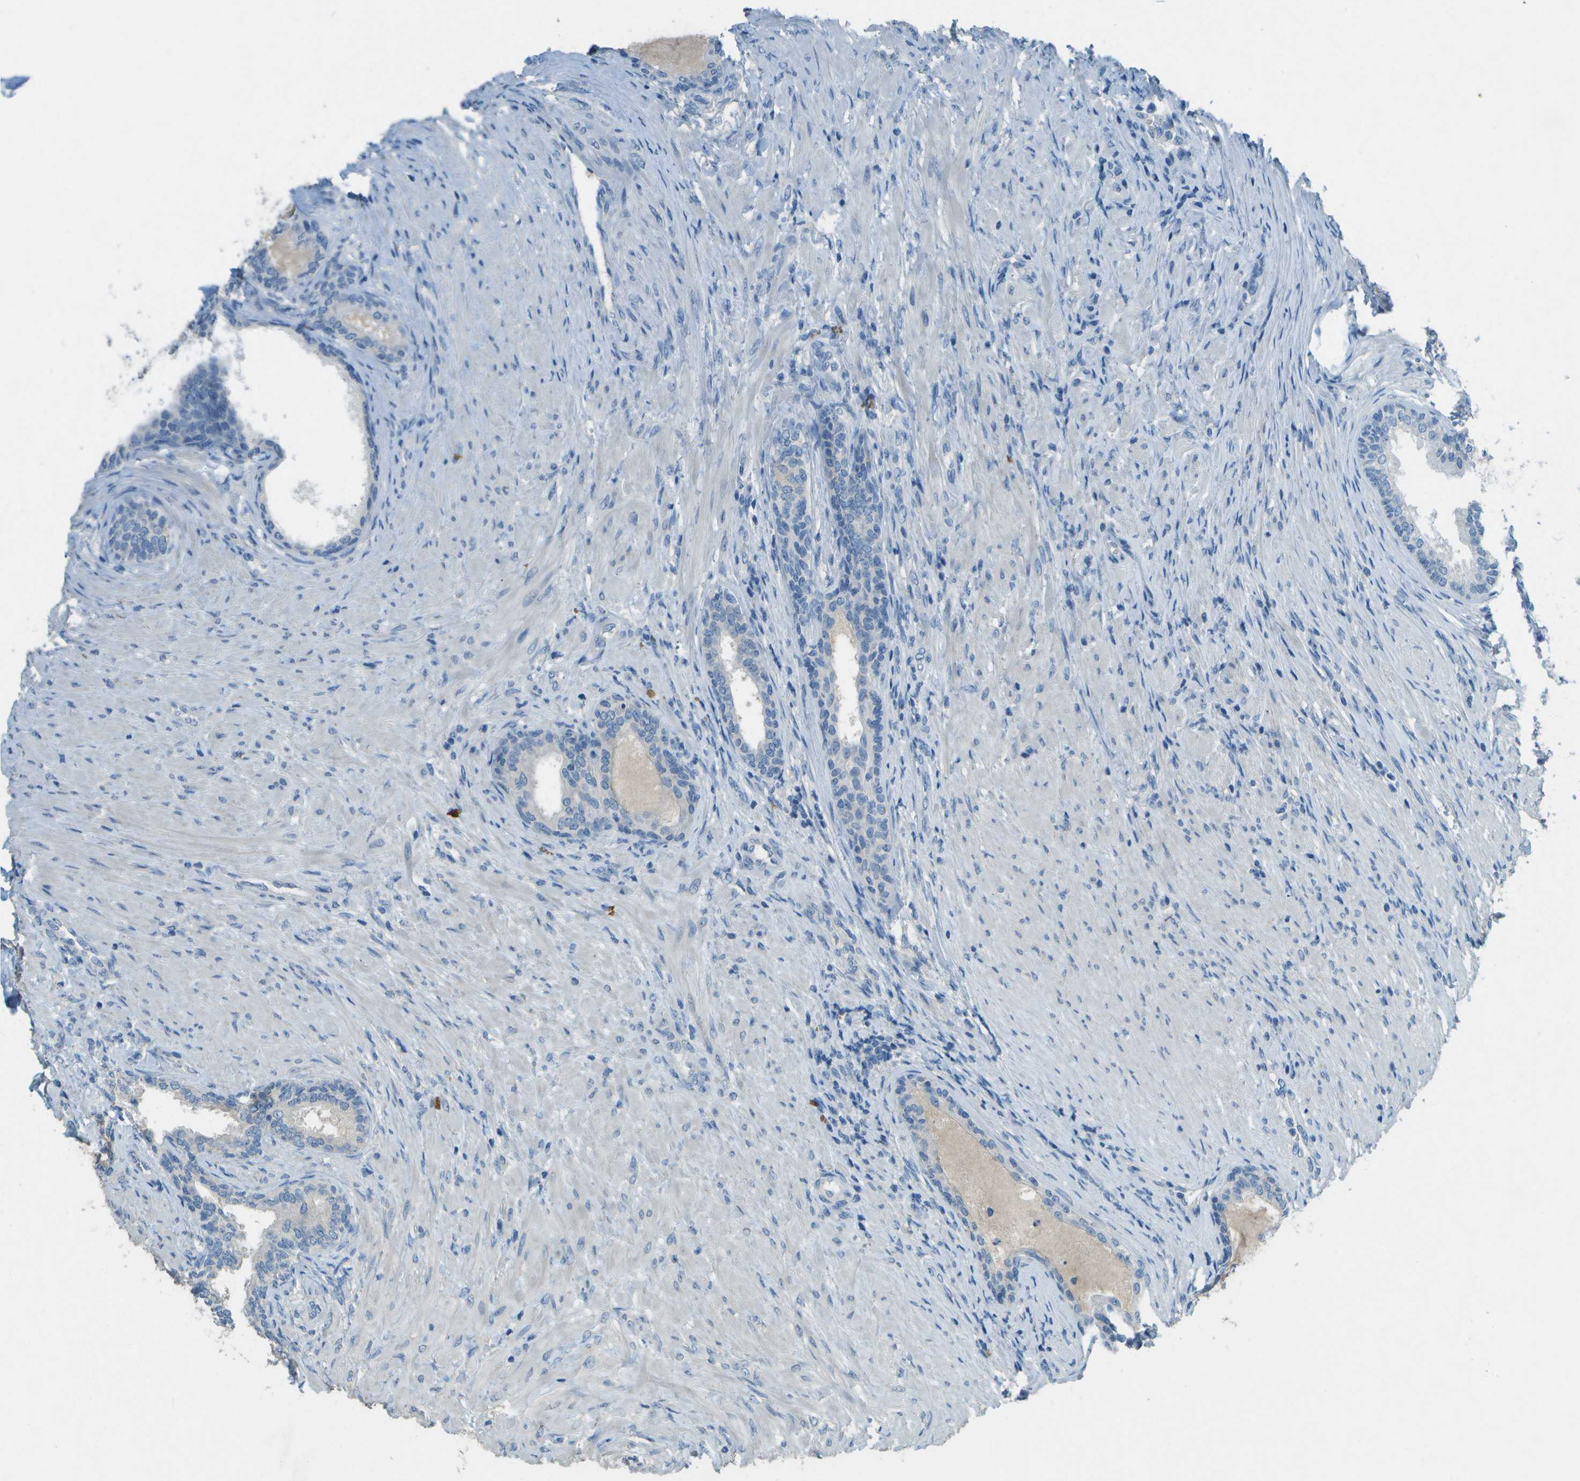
{"staining": {"intensity": "negative", "quantity": "none", "location": "none"}, "tissue": "prostate", "cell_type": "Glandular cells", "image_type": "normal", "snomed": [{"axis": "morphology", "description": "Normal tissue, NOS"}, {"axis": "topography", "description": "Prostate"}], "caption": "Immunohistochemistry (IHC) of normal prostate exhibits no positivity in glandular cells. (DAB (3,3'-diaminobenzidine) immunohistochemistry (IHC) visualized using brightfield microscopy, high magnification).", "gene": "LGI2", "patient": {"sex": "male", "age": 76}}